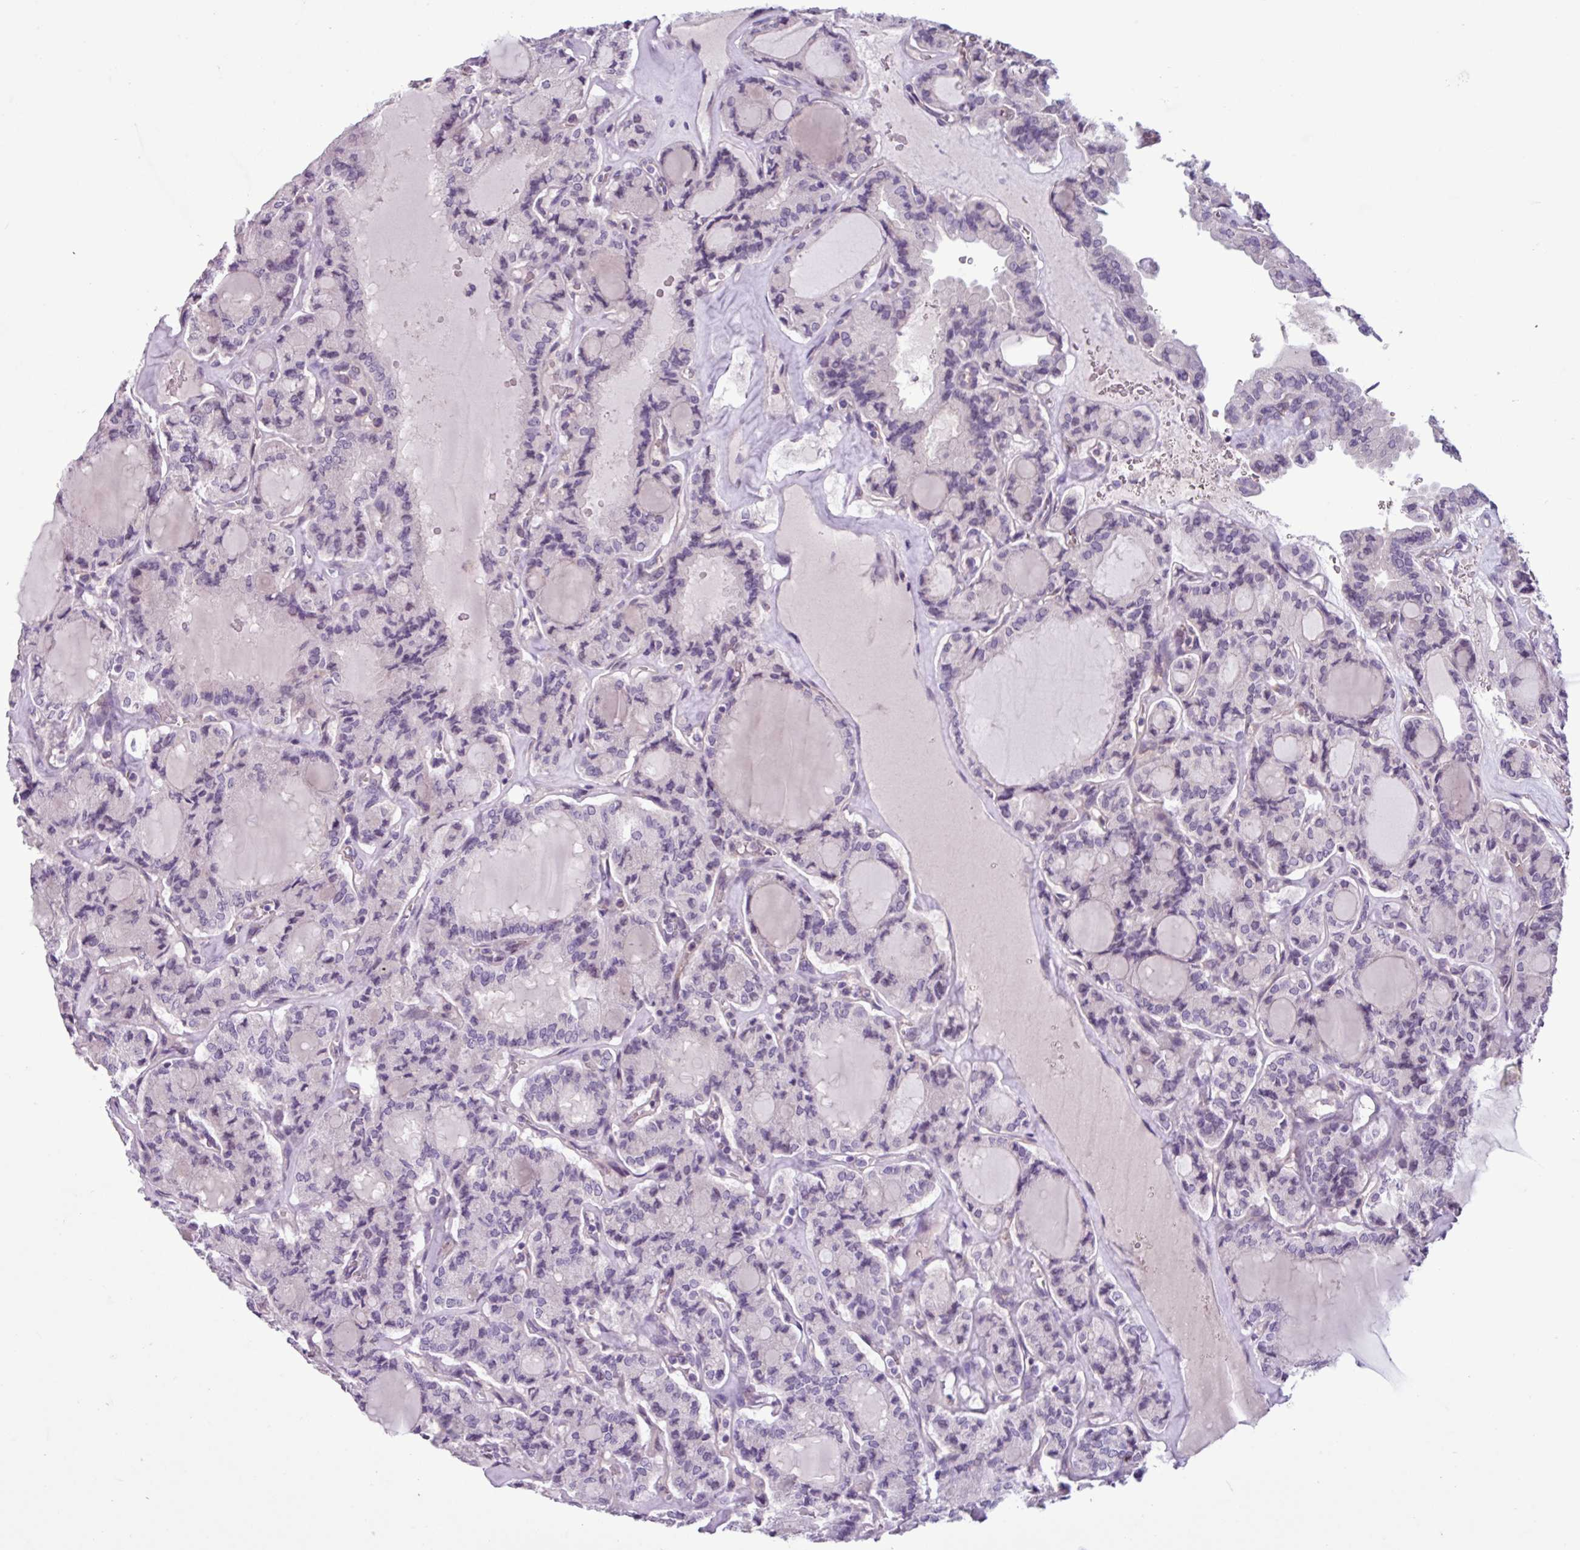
{"staining": {"intensity": "negative", "quantity": "none", "location": "none"}, "tissue": "thyroid cancer", "cell_type": "Tumor cells", "image_type": "cancer", "snomed": [{"axis": "morphology", "description": "Papillary adenocarcinoma, NOS"}, {"axis": "topography", "description": "Thyroid gland"}], "caption": "Tumor cells are negative for brown protein staining in papillary adenocarcinoma (thyroid). (DAB (3,3'-diaminobenzidine) immunohistochemistry, high magnification).", "gene": "C9orf24", "patient": {"sex": "male", "age": 87}}